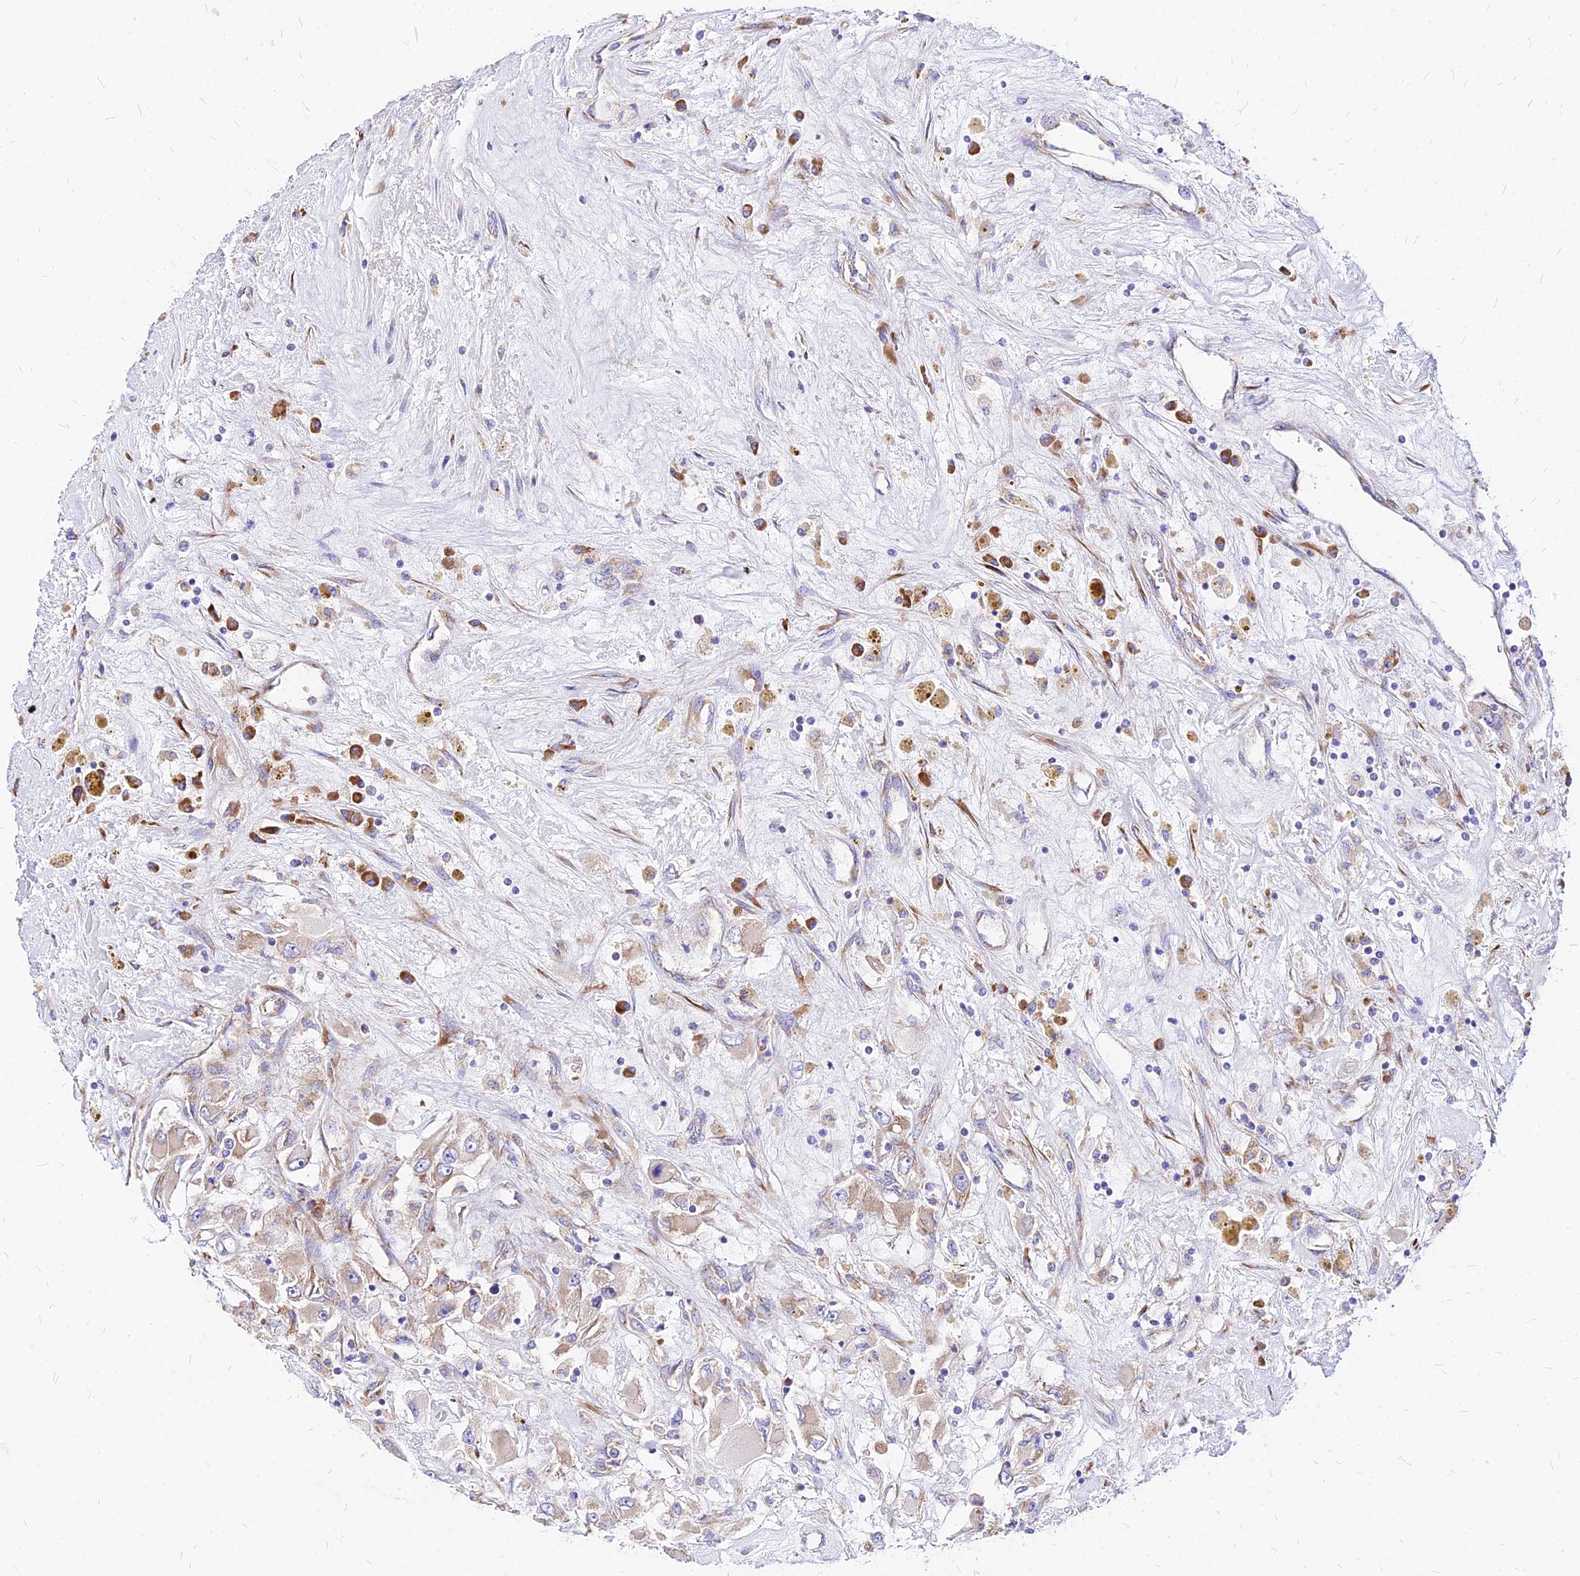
{"staining": {"intensity": "weak", "quantity": "25%-75%", "location": "cytoplasmic/membranous"}, "tissue": "renal cancer", "cell_type": "Tumor cells", "image_type": "cancer", "snomed": [{"axis": "morphology", "description": "Adenocarcinoma, NOS"}, {"axis": "topography", "description": "Kidney"}], "caption": "Renal cancer (adenocarcinoma) stained for a protein reveals weak cytoplasmic/membranous positivity in tumor cells.", "gene": "RPL19", "patient": {"sex": "female", "age": 52}}